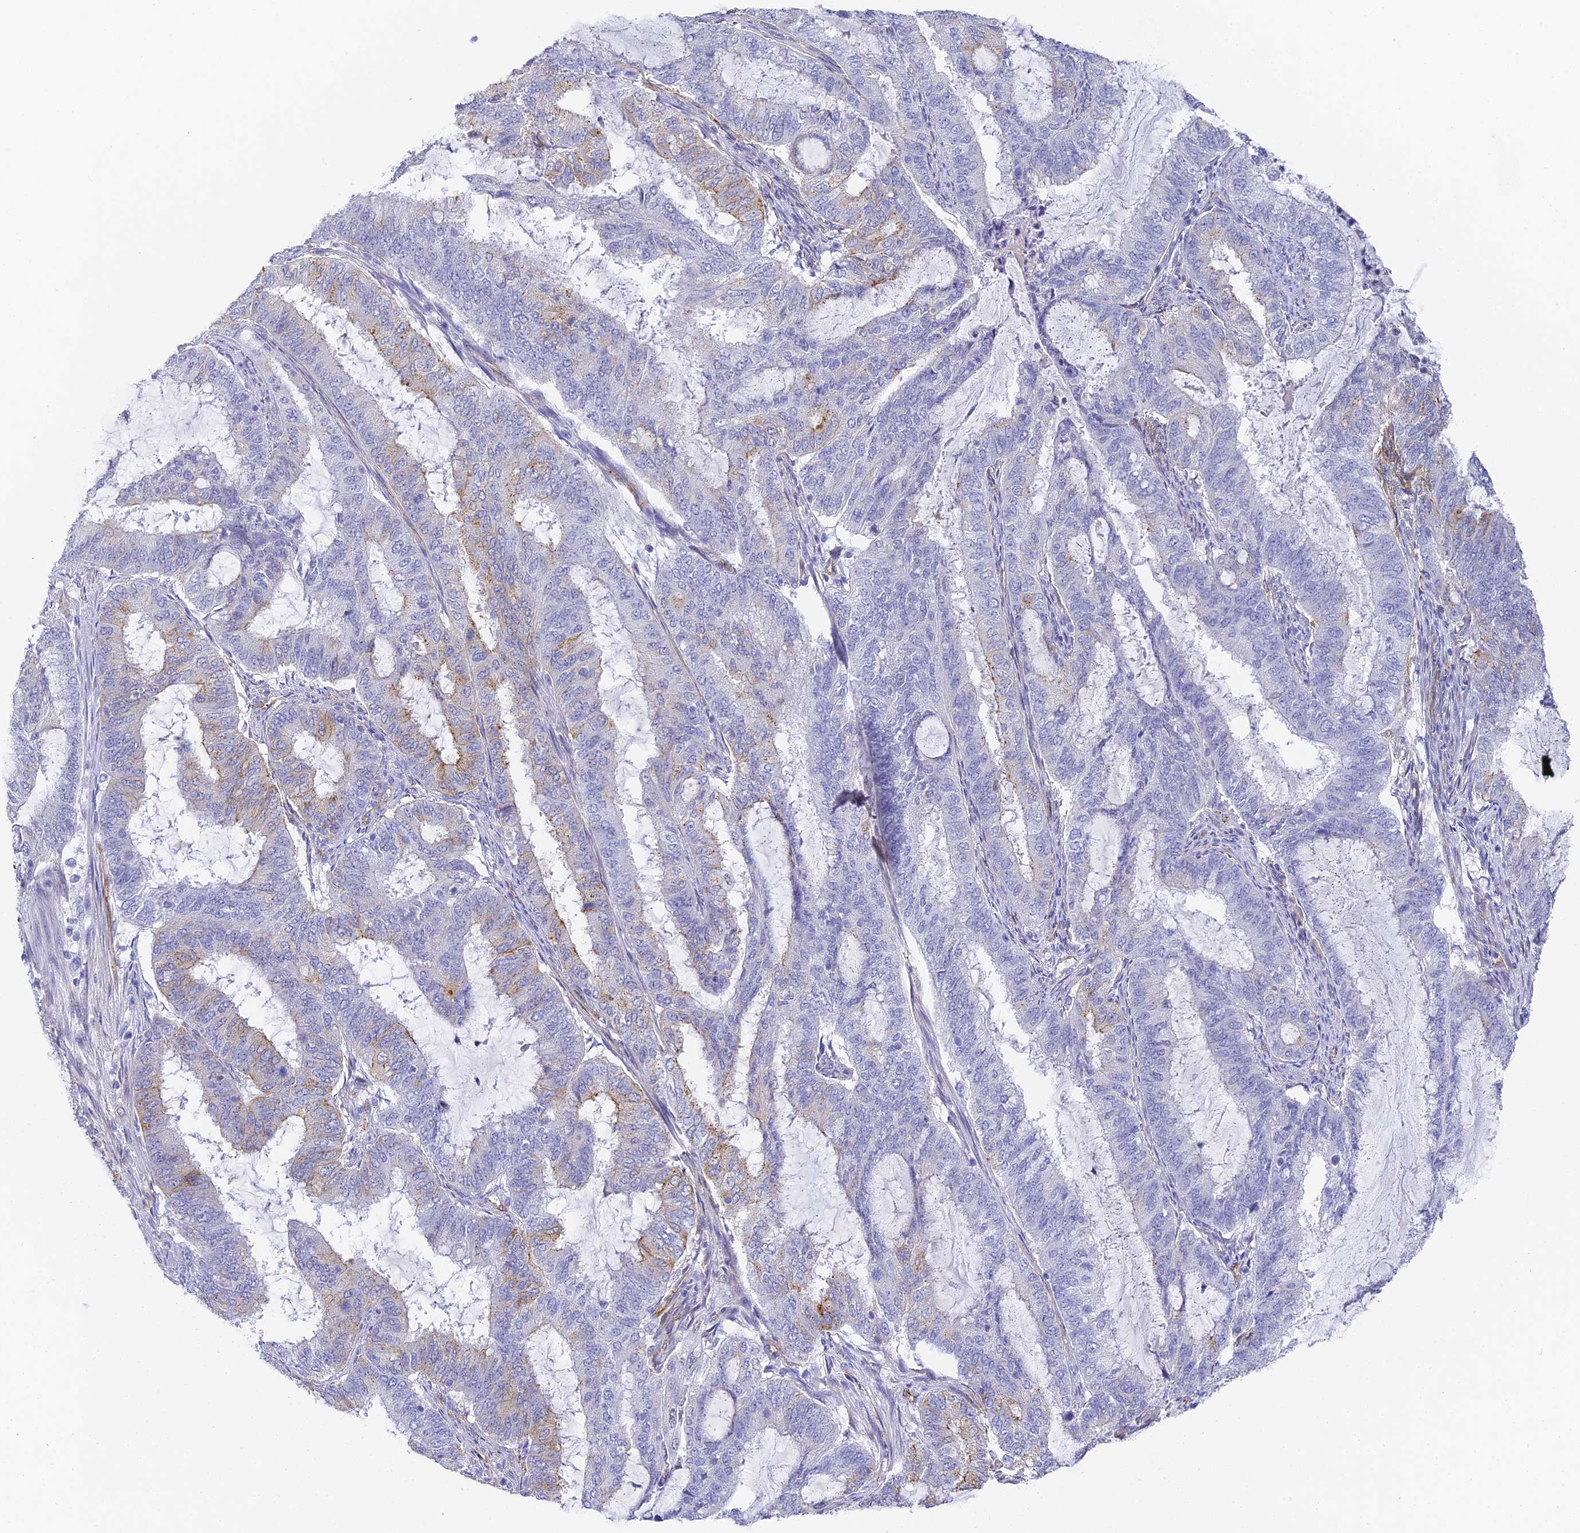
{"staining": {"intensity": "moderate", "quantity": "<25%", "location": "cytoplasmic/membranous"}, "tissue": "endometrial cancer", "cell_type": "Tumor cells", "image_type": "cancer", "snomed": [{"axis": "morphology", "description": "Adenocarcinoma, NOS"}, {"axis": "topography", "description": "Endometrium"}], "caption": "There is low levels of moderate cytoplasmic/membranous expression in tumor cells of endometrial cancer, as demonstrated by immunohistochemical staining (brown color).", "gene": "GJA1", "patient": {"sex": "female", "age": 51}}